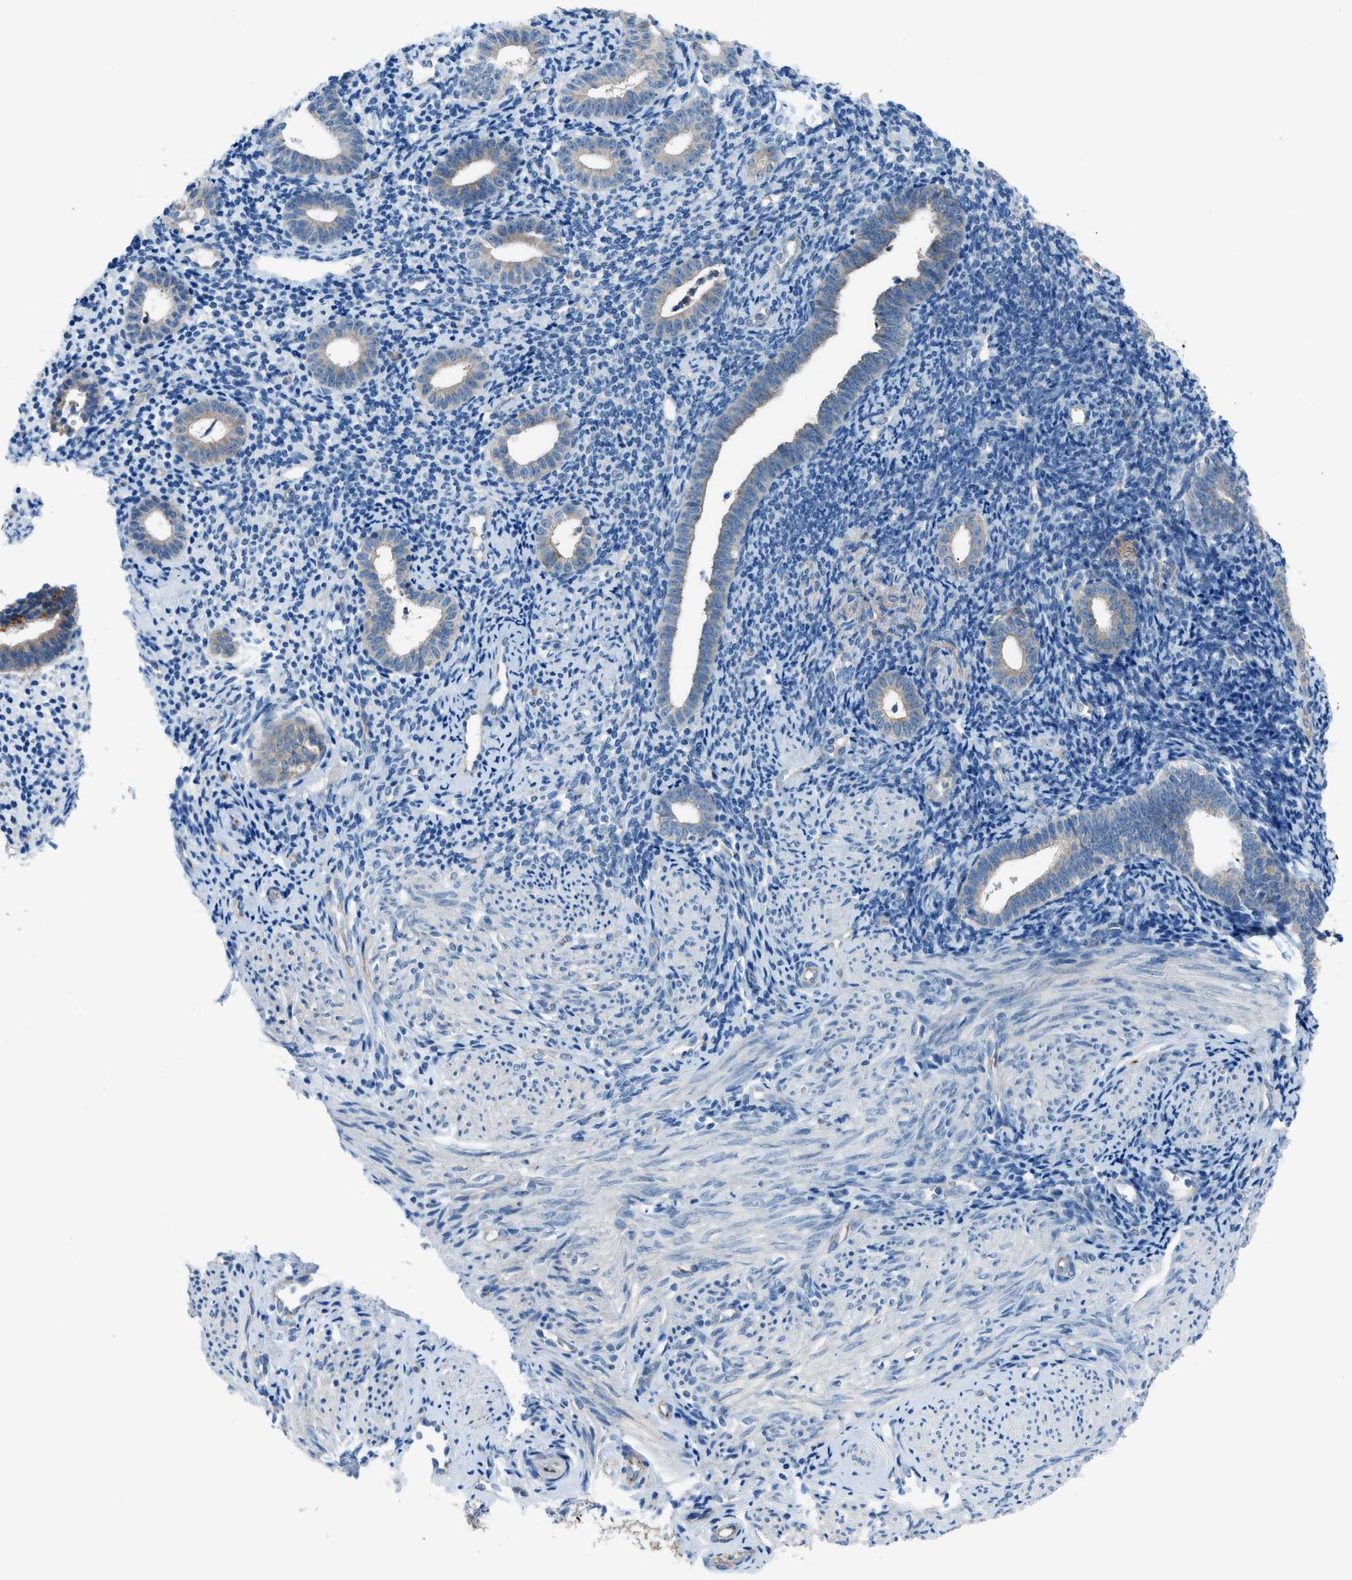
{"staining": {"intensity": "negative", "quantity": "none", "location": "none"}, "tissue": "endometrium", "cell_type": "Cells in endometrial stroma", "image_type": "normal", "snomed": [{"axis": "morphology", "description": "Normal tissue, NOS"}, {"axis": "topography", "description": "Endometrium"}], "caption": "DAB (3,3'-diaminobenzidine) immunohistochemical staining of normal human endometrium reveals no significant expression in cells in endometrial stroma. (DAB (3,3'-diaminobenzidine) immunohistochemistry (IHC) with hematoxylin counter stain).", "gene": "HEG1", "patient": {"sex": "female", "age": 50}}